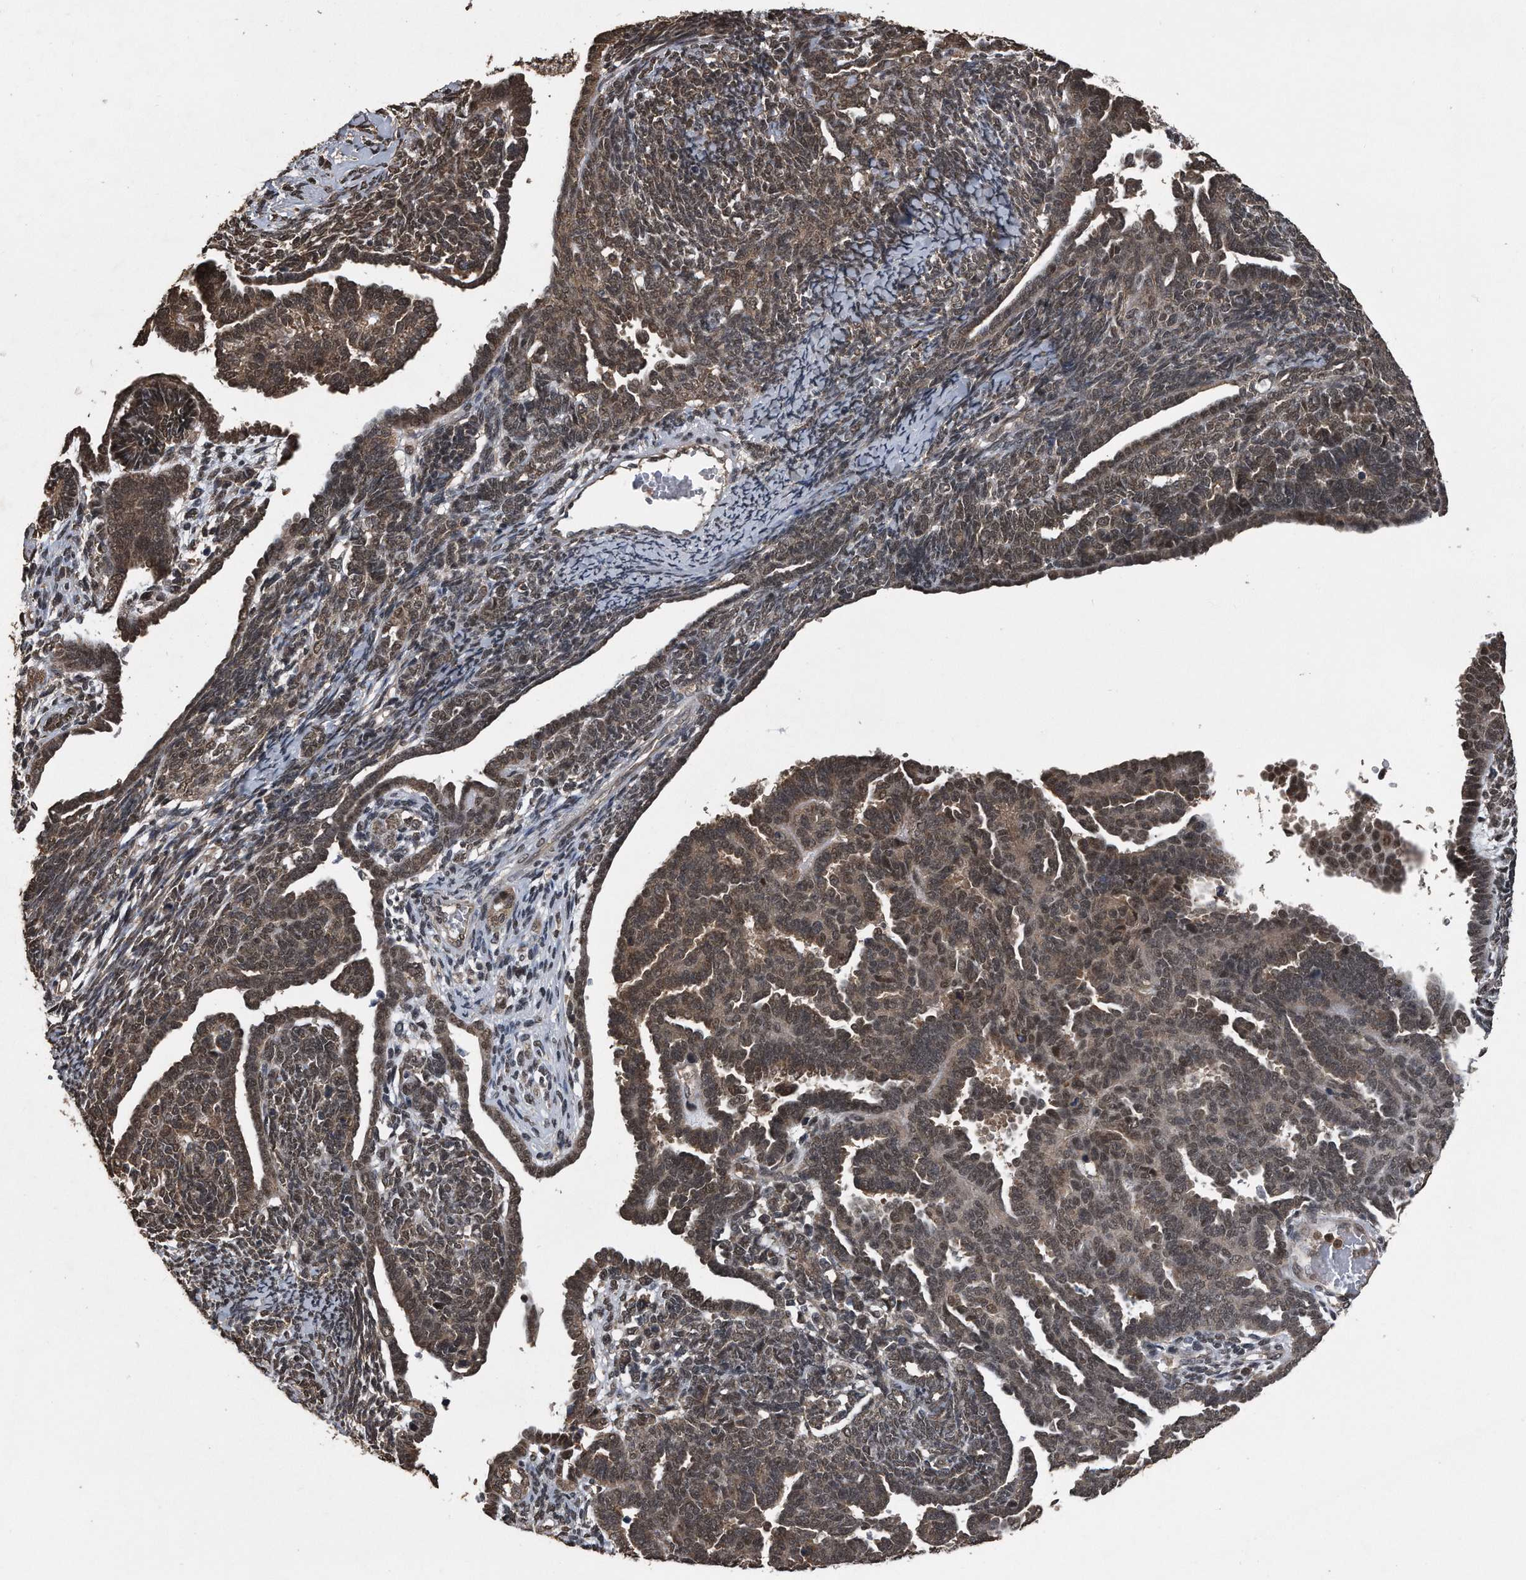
{"staining": {"intensity": "weak", "quantity": ">75%", "location": "nuclear"}, "tissue": "endometrial cancer", "cell_type": "Tumor cells", "image_type": "cancer", "snomed": [{"axis": "morphology", "description": "Neoplasm, malignant, NOS"}, {"axis": "topography", "description": "Endometrium"}], "caption": "Weak nuclear expression is present in about >75% of tumor cells in endometrial malignant neoplasm.", "gene": "CRYZL1", "patient": {"sex": "female", "age": 74}}